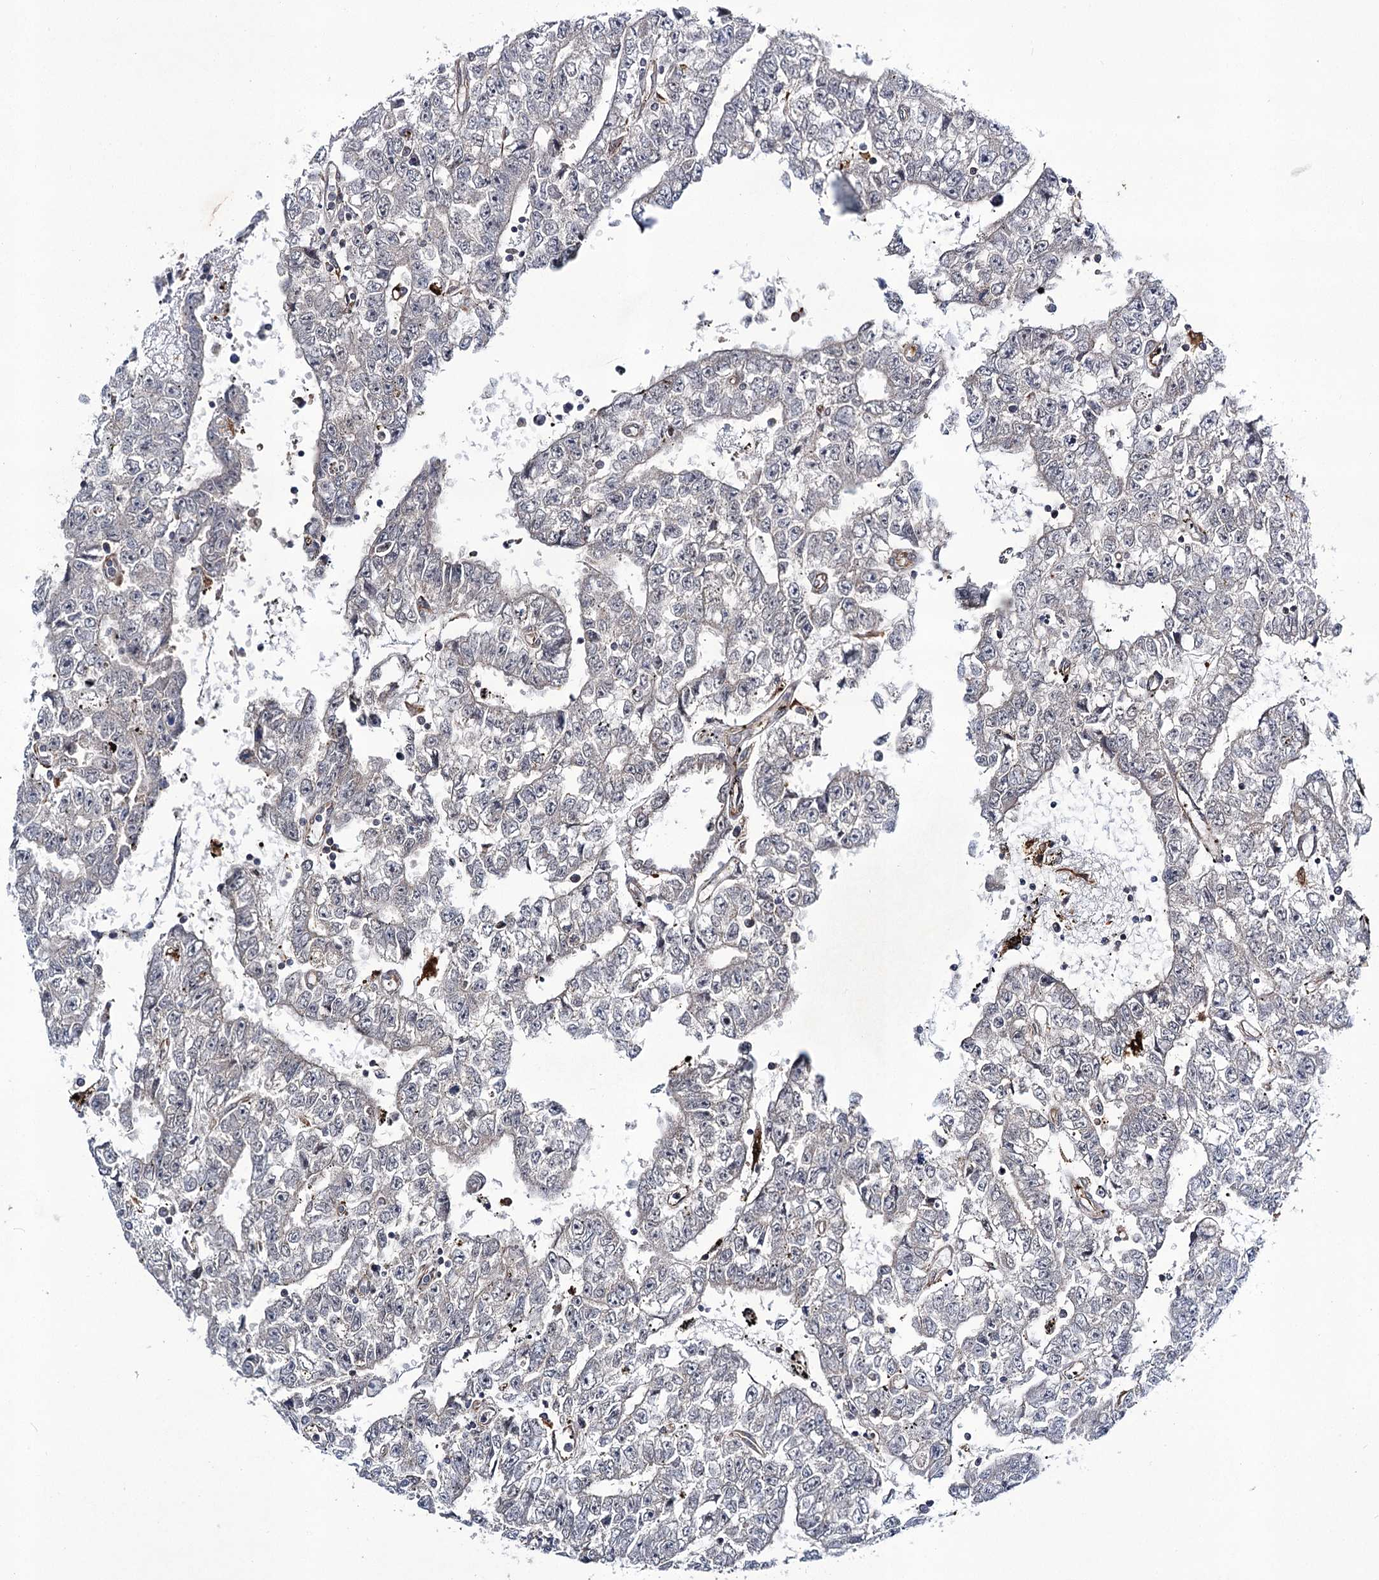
{"staining": {"intensity": "negative", "quantity": "none", "location": "none"}, "tissue": "testis cancer", "cell_type": "Tumor cells", "image_type": "cancer", "snomed": [{"axis": "morphology", "description": "Carcinoma, Embryonal, NOS"}, {"axis": "topography", "description": "Testis"}], "caption": "This is a image of immunohistochemistry staining of embryonal carcinoma (testis), which shows no staining in tumor cells. (DAB immunohistochemistry (IHC), high magnification).", "gene": "DPEP2", "patient": {"sex": "male", "age": 25}}